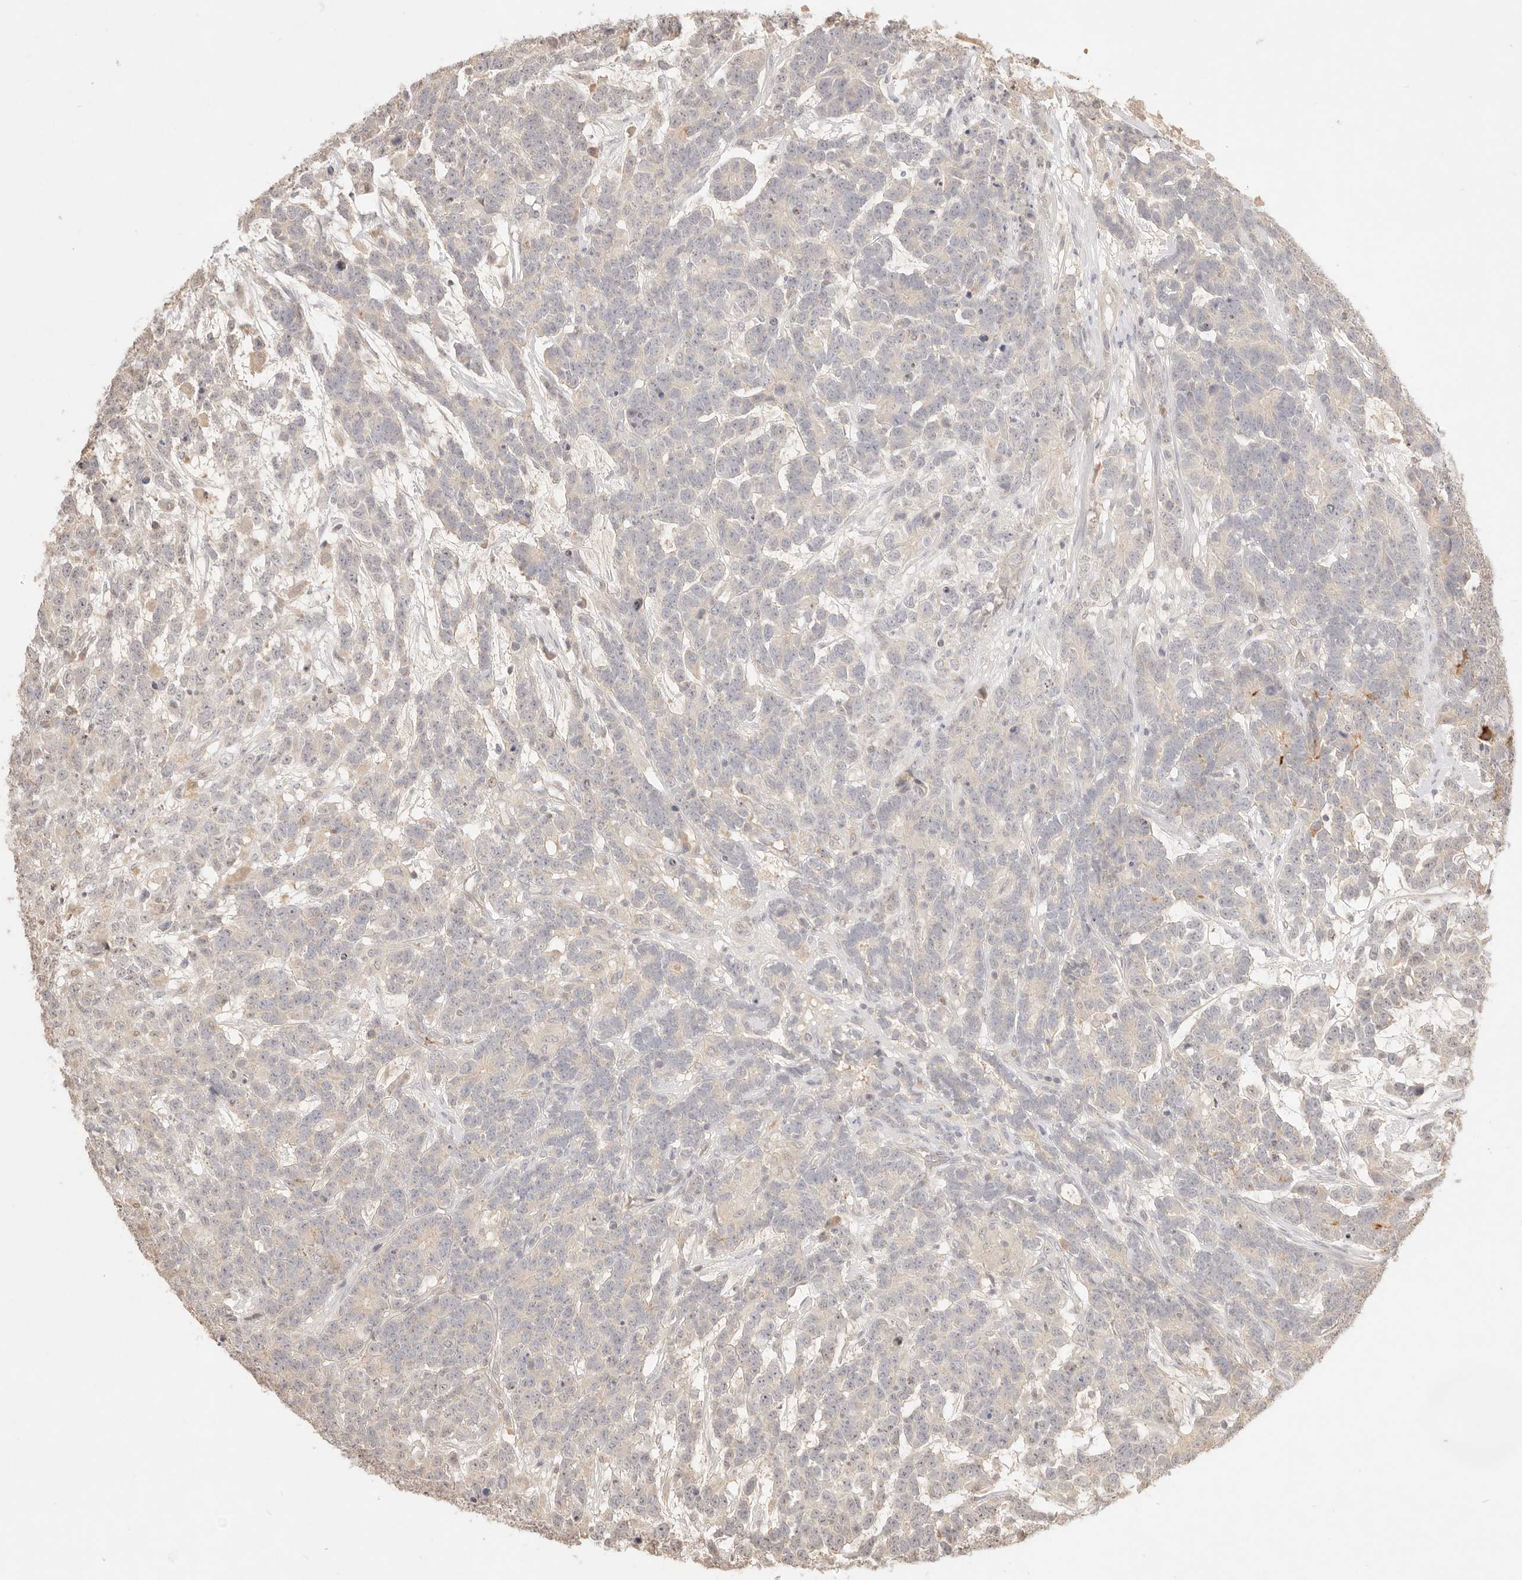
{"staining": {"intensity": "weak", "quantity": "<25%", "location": "nuclear"}, "tissue": "testis cancer", "cell_type": "Tumor cells", "image_type": "cancer", "snomed": [{"axis": "morphology", "description": "Carcinoma, Embryonal, NOS"}, {"axis": "topography", "description": "Testis"}], "caption": "This is a image of immunohistochemistry (IHC) staining of testis cancer (embryonal carcinoma), which shows no staining in tumor cells. (Stains: DAB IHC with hematoxylin counter stain, Microscopy: brightfield microscopy at high magnification).", "gene": "MEP1A", "patient": {"sex": "male", "age": 26}}